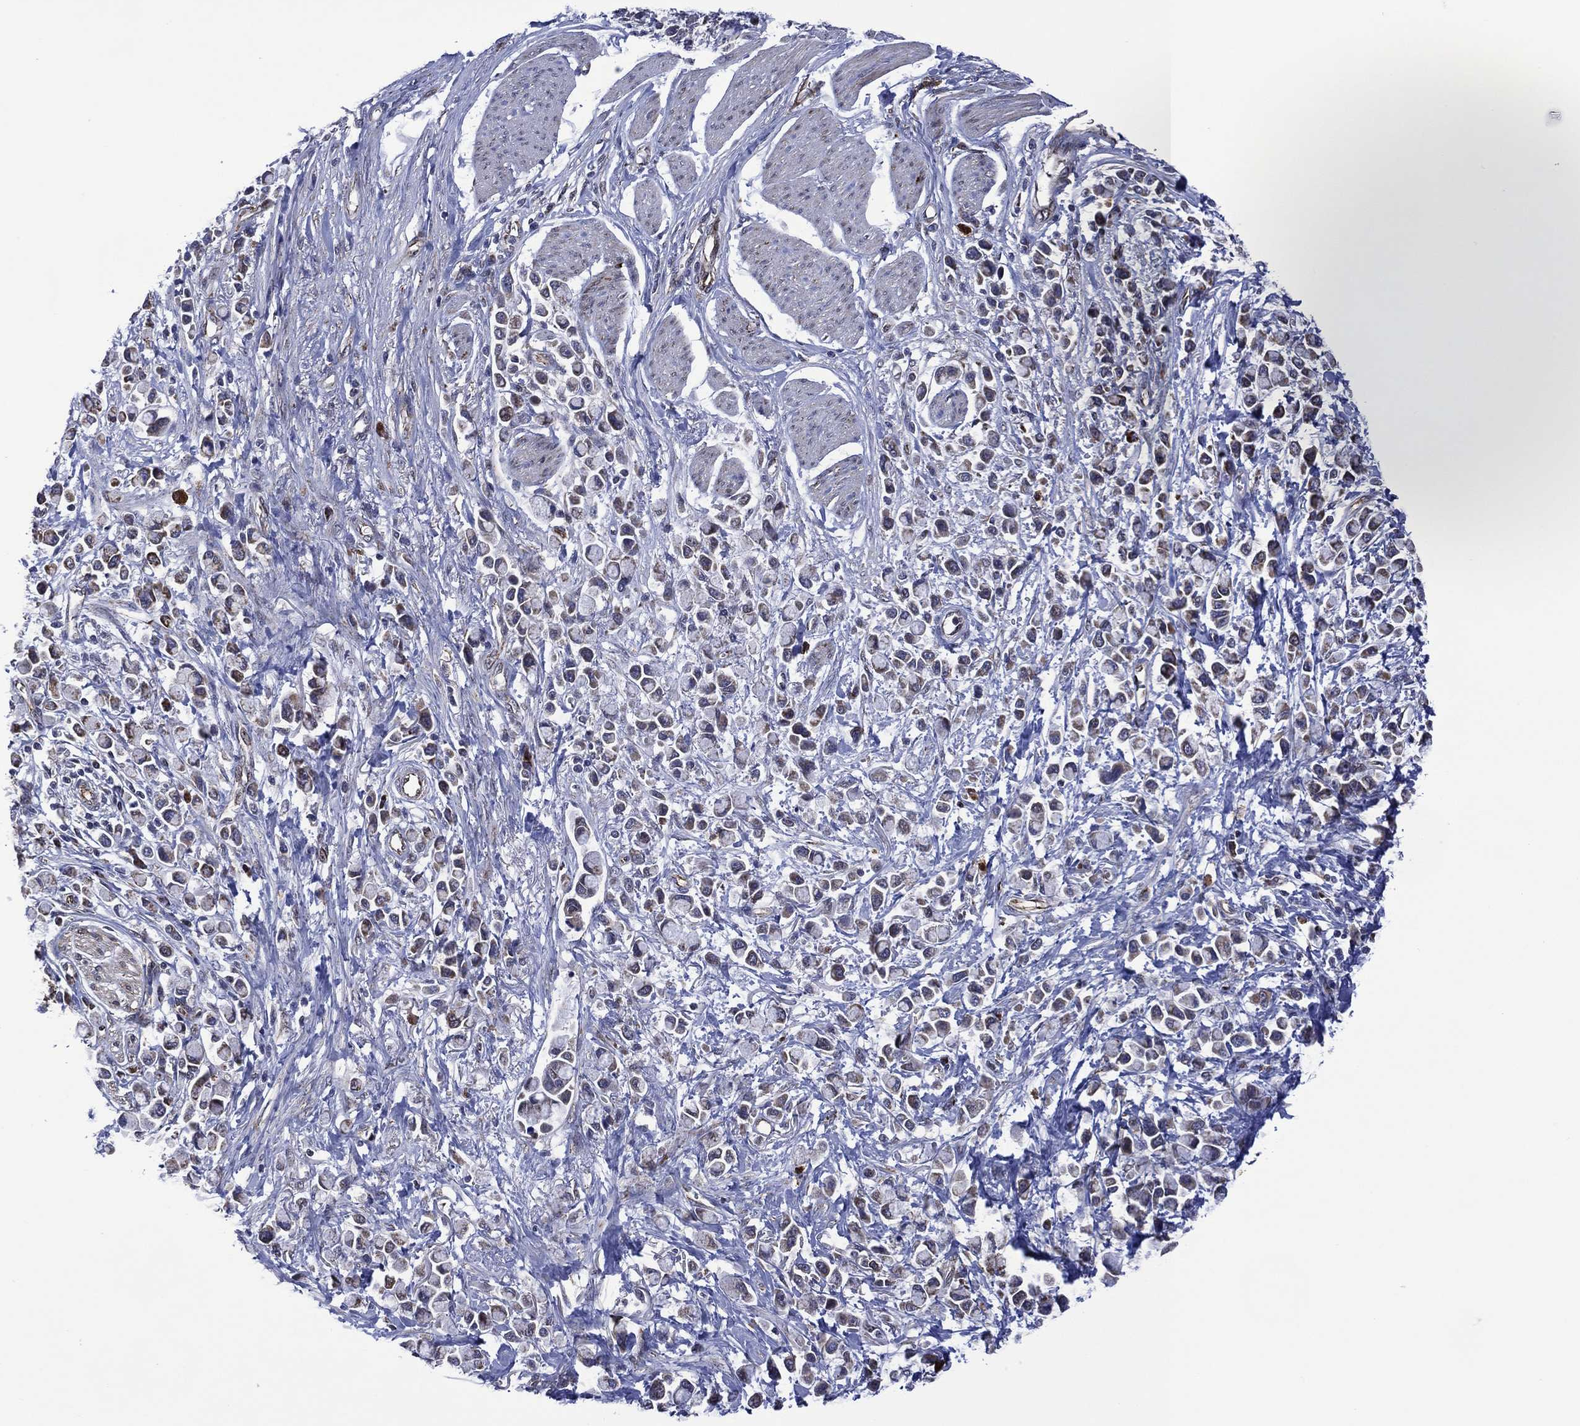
{"staining": {"intensity": "negative", "quantity": "none", "location": "none"}, "tissue": "stomach cancer", "cell_type": "Tumor cells", "image_type": "cancer", "snomed": [{"axis": "morphology", "description": "Adenocarcinoma, NOS"}, {"axis": "topography", "description": "Stomach"}], "caption": "DAB immunohistochemical staining of adenocarcinoma (stomach) reveals no significant positivity in tumor cells.", "gene": "HTD2", "patient": {"sex": "female", "age": 81}}